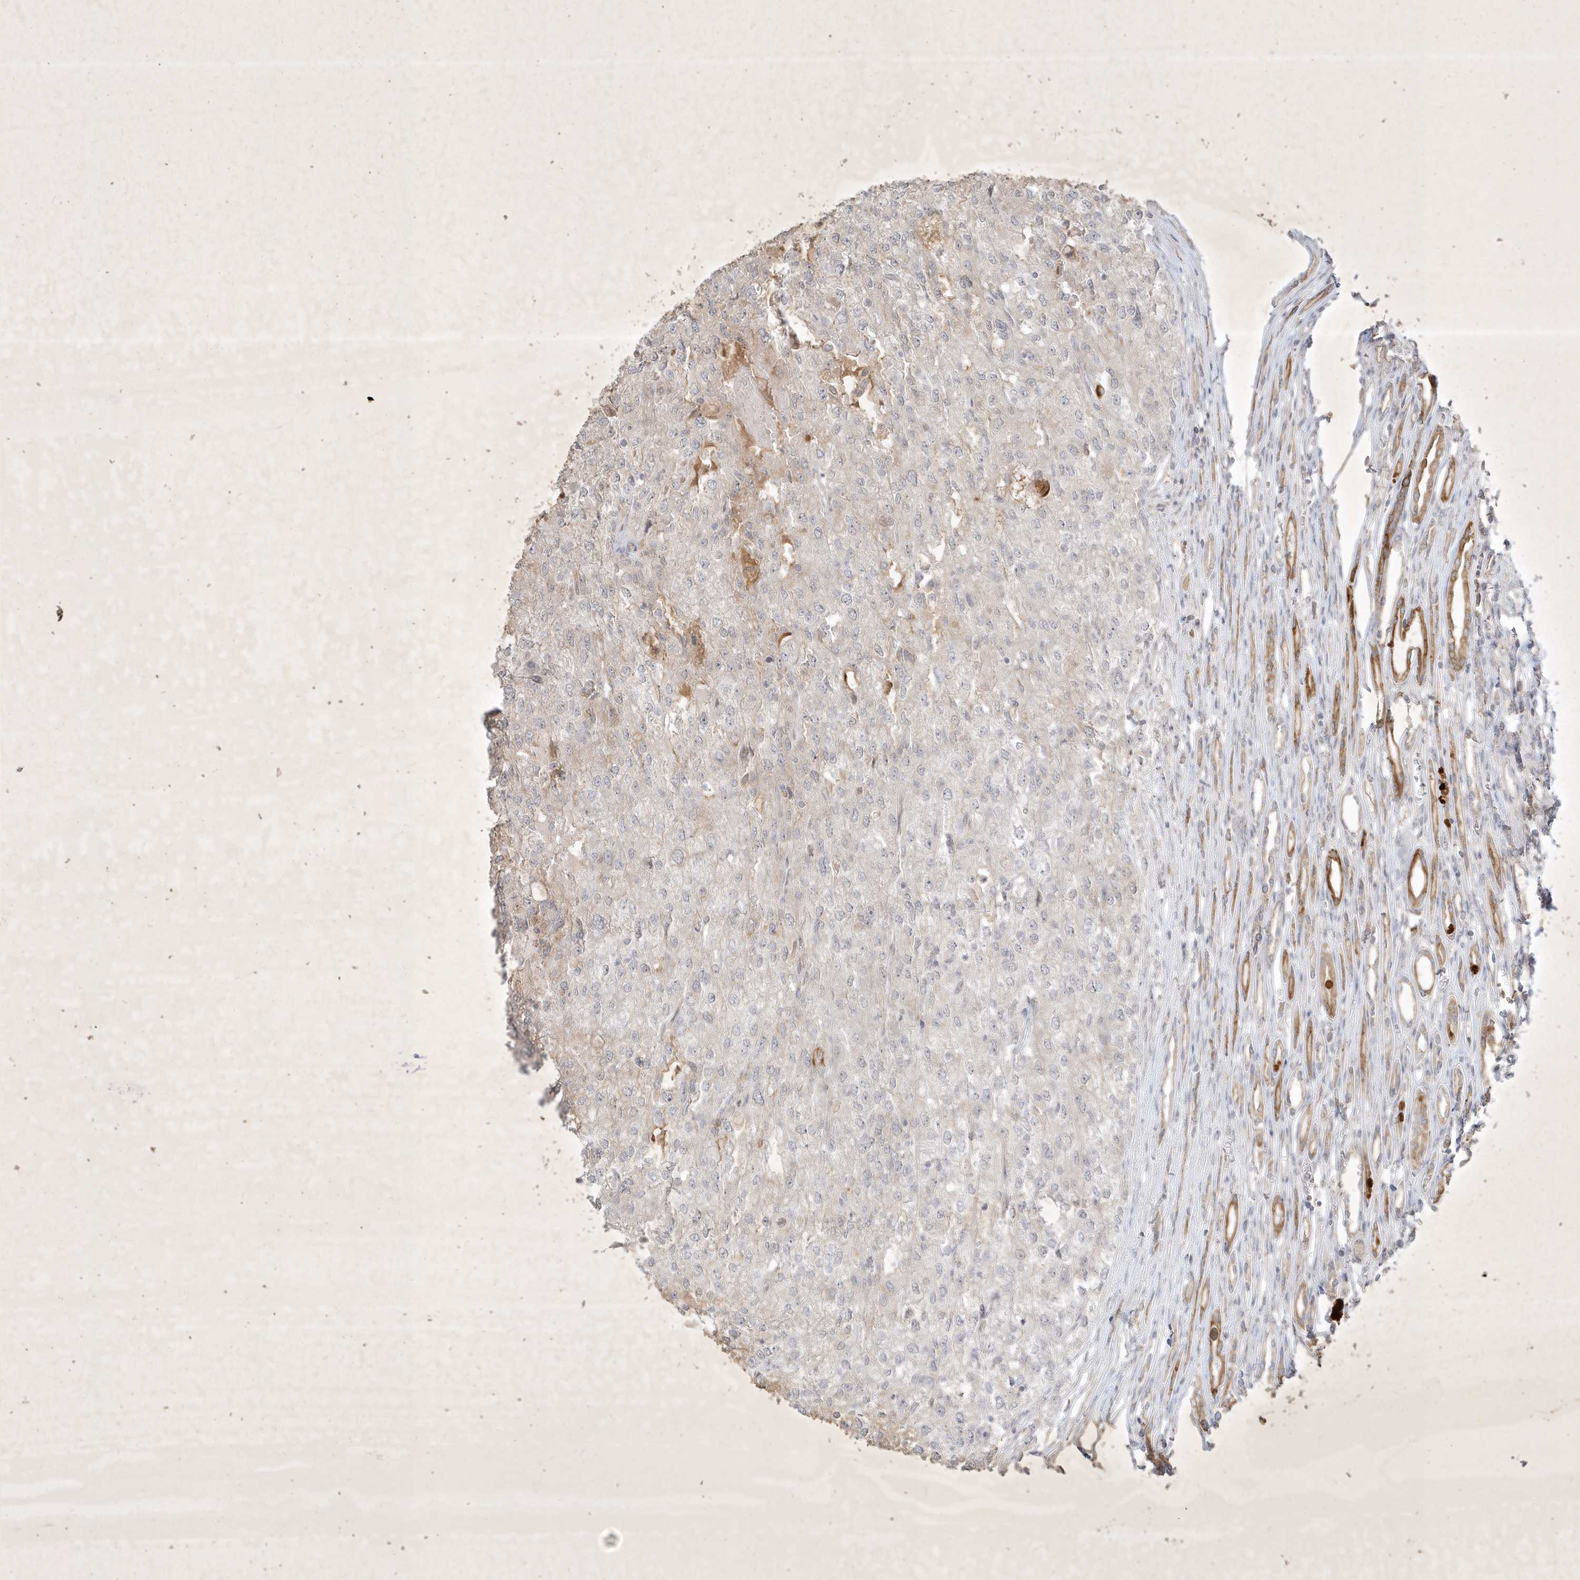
{"staining": {"intensity": "negative", "quantity": "none", "location": "none"}, "tissue": "renal cancer", "cell_type": "Tumor cells", "image_type": "cancer", "snomed": [{"axis": "morphology", "description": "Adenocarcinoma, NOS"}, {"axis": "topography", "description": "Kidney"}], "caption": "Renal cancer (adenocarcinoma) was stained to show a protein in brown. There is no significant positivity in tumor cells.", "gene": "BOD1", "patient": {"sex": "female", "age": 54}}